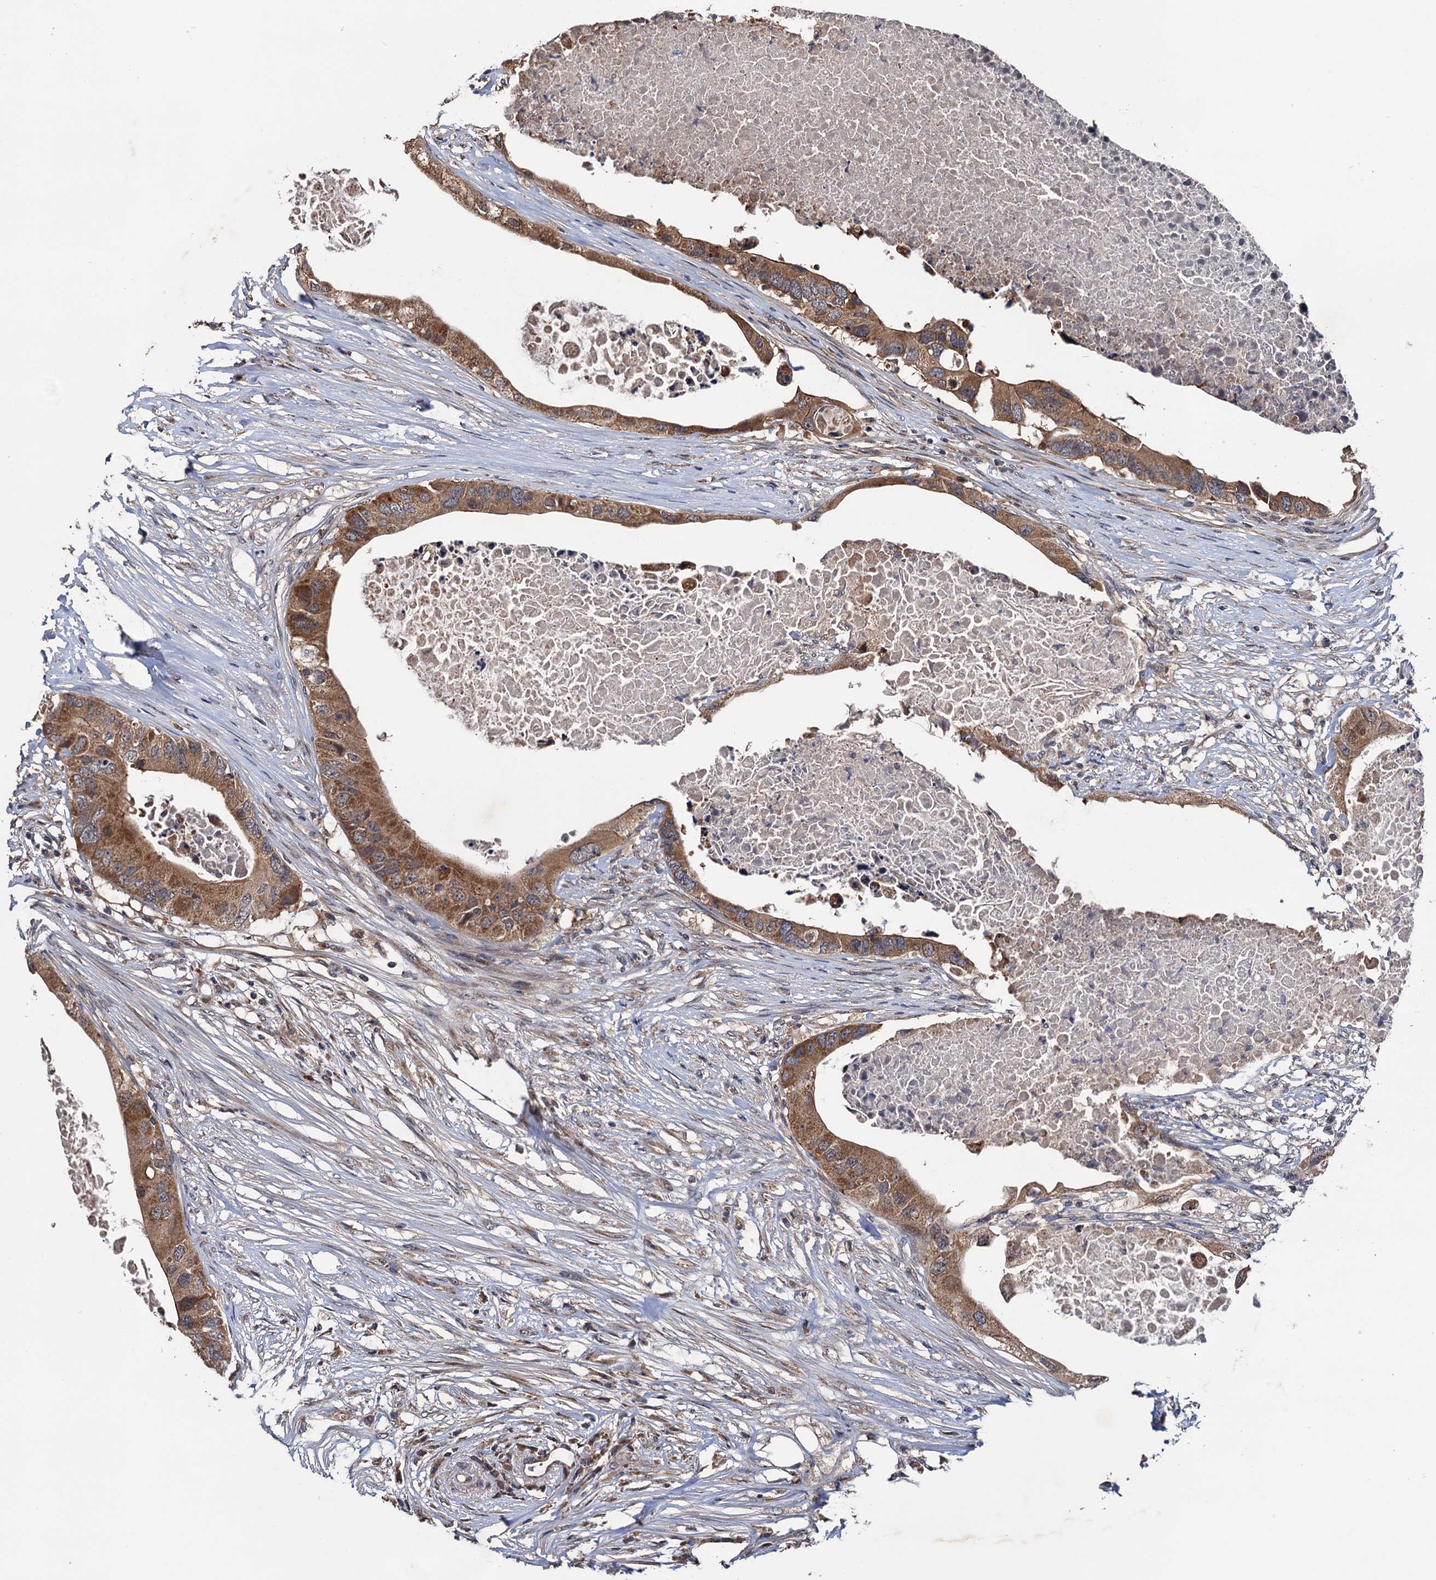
{"staining": {"intensity": "moderate", "quantity": ">75%", "location": "cytoplasmic/membranous"}, "tissue": "colorectal cancer", "cell_type": "Tumor cells", "image_type": "cancer", "snomed": [{"axis": "morphology", "description": "Adenocarcinoma, NOS"}, {"axis": "topography", "description": "Colon"}], "caption": "This histopathology image reveals colorectal adenocarcinoma stained with immunohistochemistry (IHC) to label a protein in brown. The cytoplasmic/membranous of tumor cells show moderate positivity for the protein. Nuclei are counter-stained blue.", "gene": "NAA16", "patient": {"sex": "male", "age": 71}}